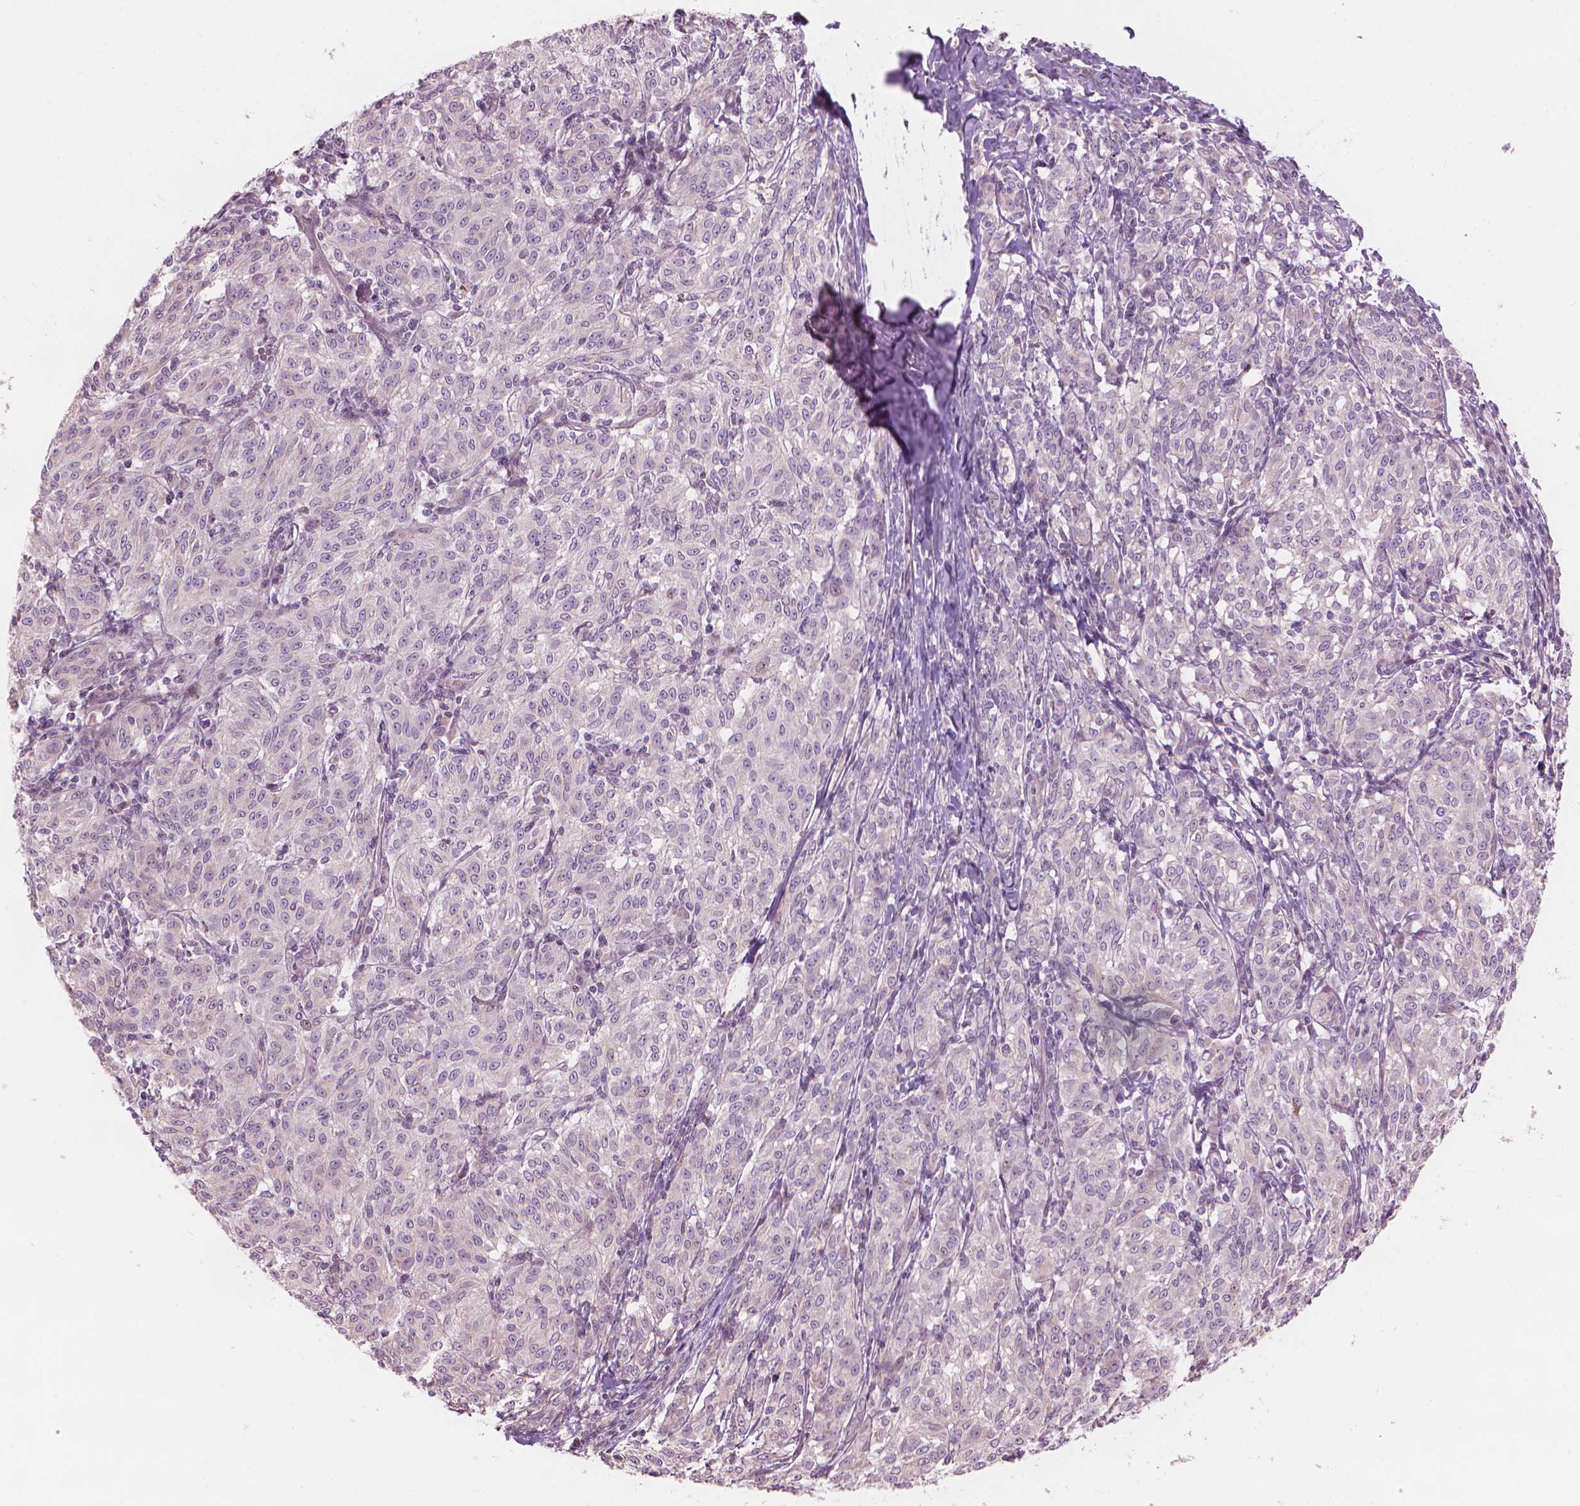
{"staining": {"intensity": "negative", "quantity": "none", "location": "none"}, "tissue": "melanoma", "cell_type": "Tumor cells", "image_type": "cancer", "snomed": [{"axis": "morphology", "description": "Malignant melanoma, NOS"}, {"axis": "topography", "description": "Skin"}], "caption": "High power microscopy image of an immunohistochemistry (IHC) image of malignant melanoma, revealing no significant positivity in tumor cells. The staining was performed using DAB to visualize the protein expression in brown, while the nuclei were stained in blue with hematoxylin (Magnification: 20x).", "gene": "IFFO1", "patient": {"sex": "female", "age": 72}}